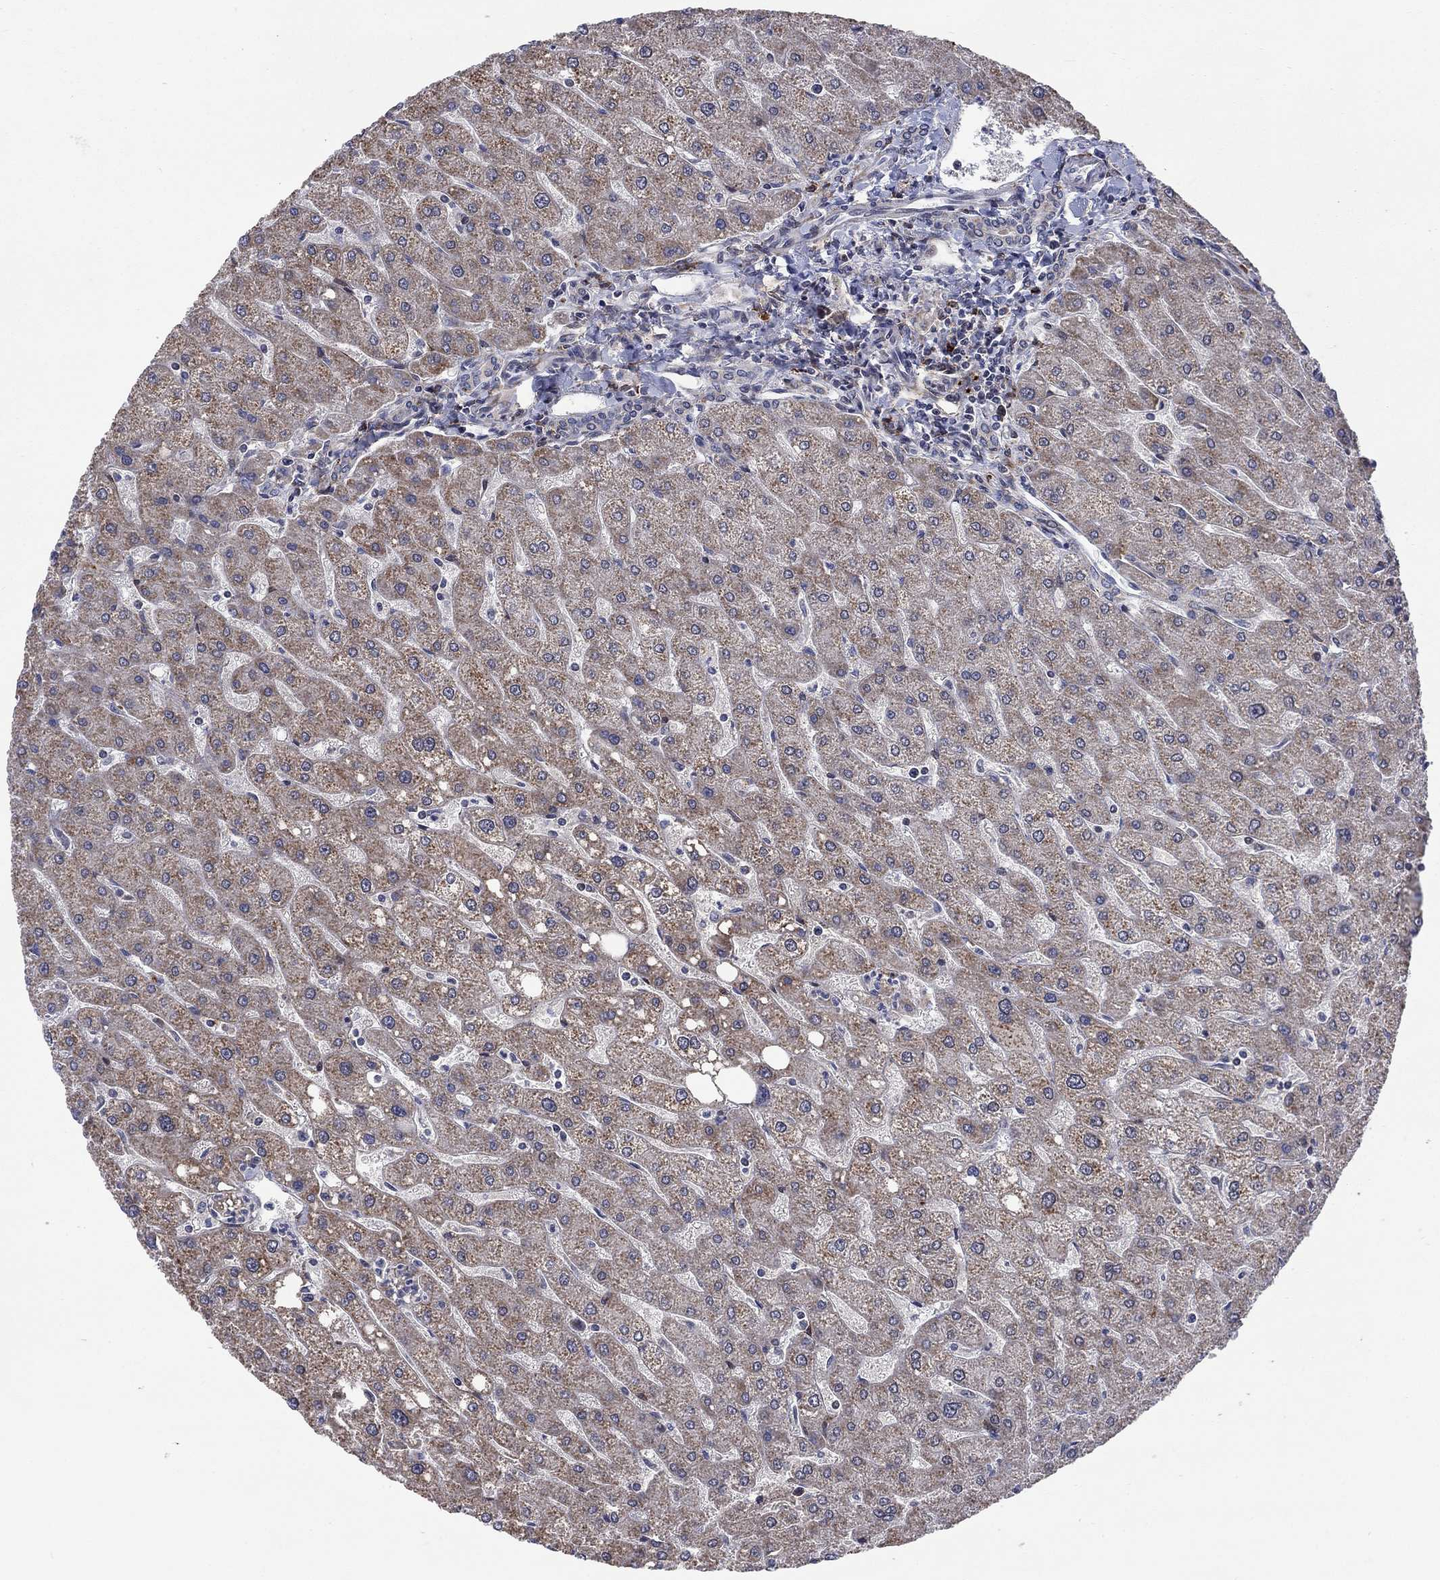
{"staining": {"intensity": "negative", "quantity": "none", "location": "none"}, "tissue": "liver", "cell_type": "Cholangiocytes", "image_type": "normal", "snomed": [{"axis": "morphology", "description": "Normal tissue, NOS"}, {"axis": "topography", "description": "Liver"}], "caption": "Cholangiocytes show no significant protein expression in benign liver.", "gene": "SLC35F2", "patient": {"sex": "male", "age": 67}}